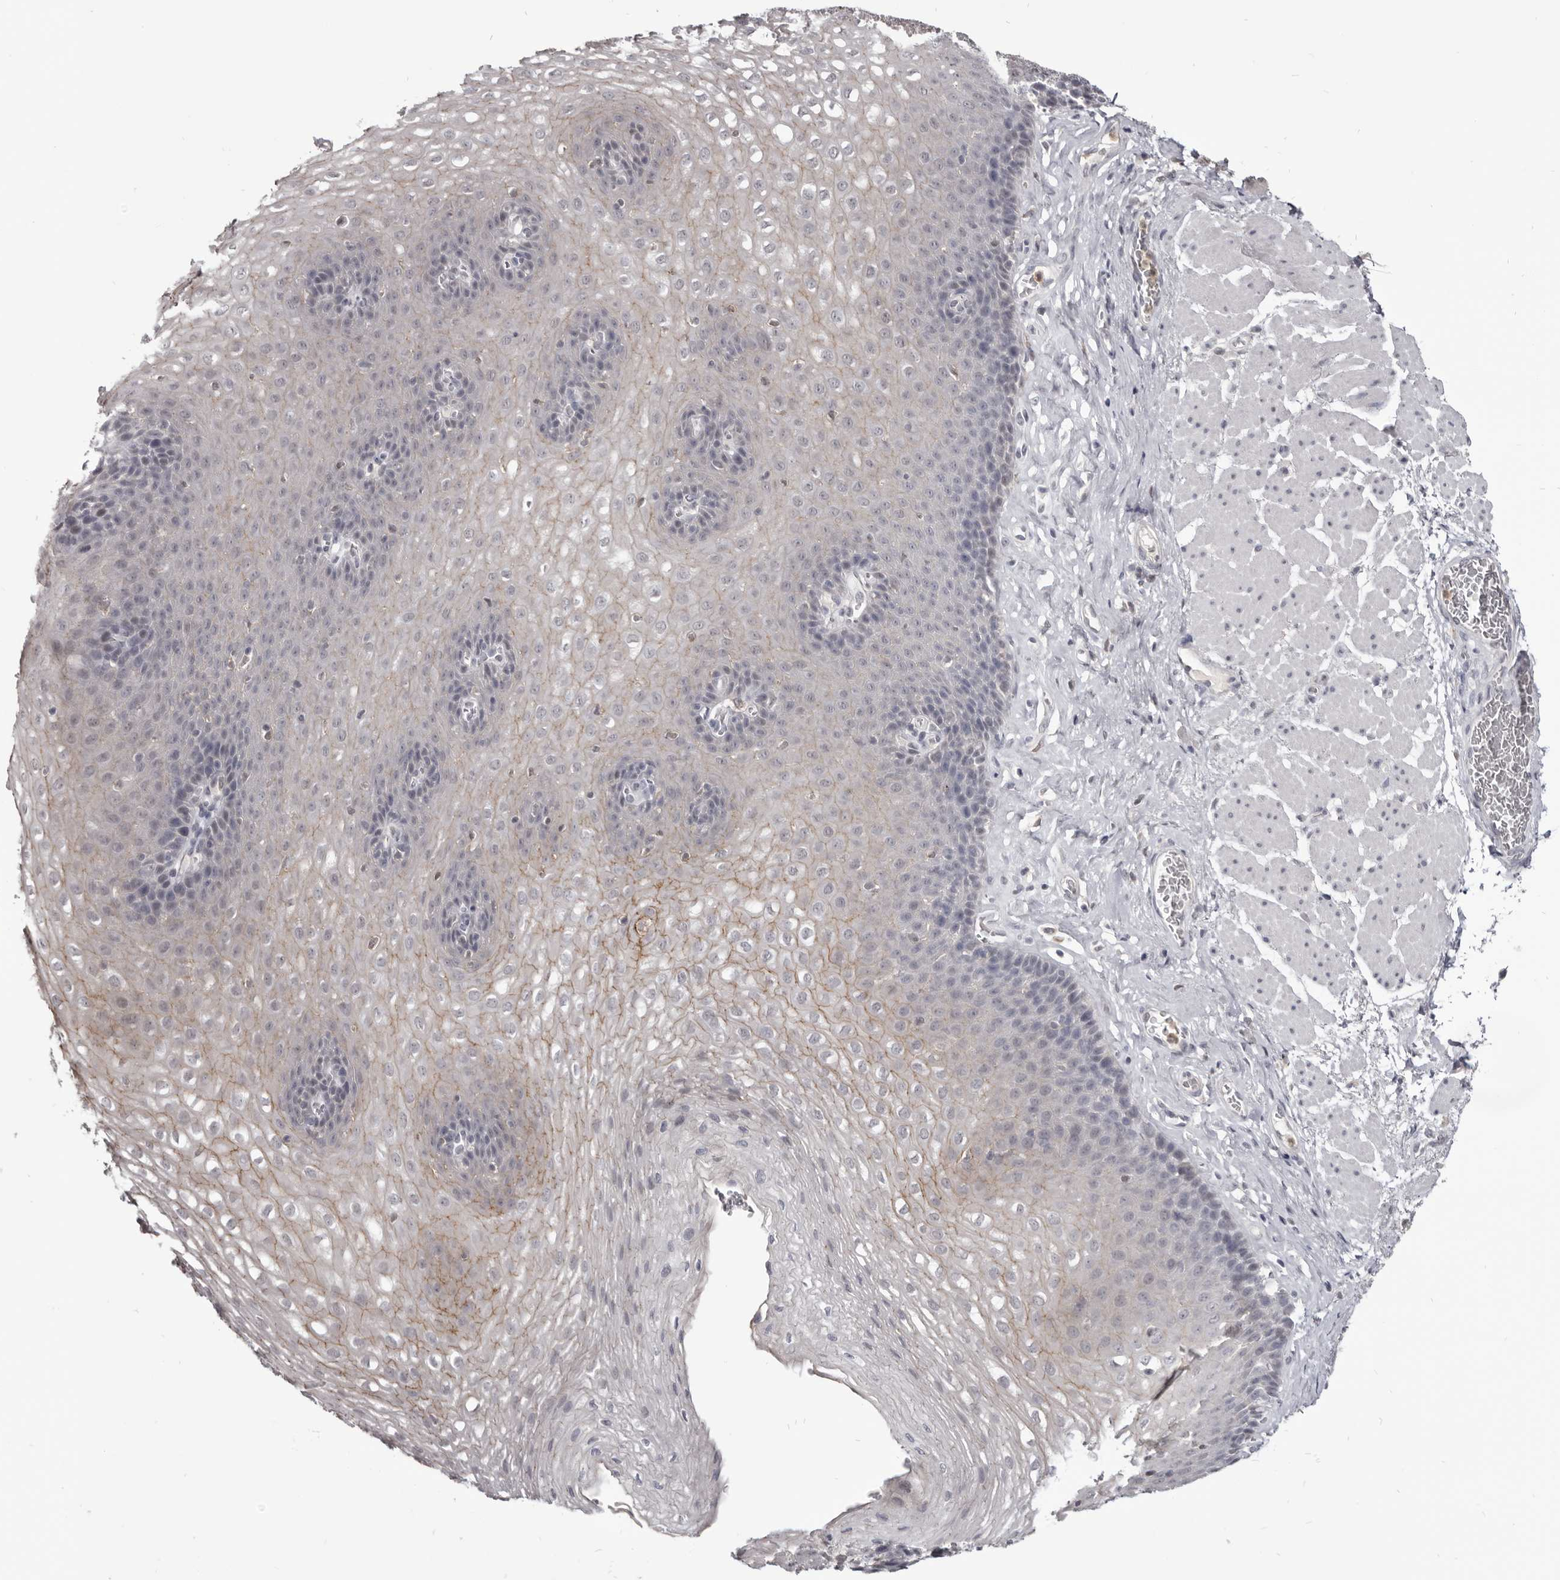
{"staining": {"intensity": "moderate", "quantity": "<25%", "location": "cytoplasmic/membranous,nuclear"}, "tissue": "esophagus", "cell_type": "Squamous epithelial cells", "image_type": "normal", "snomed": [{"axis": "morphology", "description": "Normal tissue, NOS"}, {"axis": "topography", "description": "Esophagus"}], "caption": "Brown immunohistochemical staining in normal human esophagus shows moderate cytoplasmic/membranous,nuclear positivity in about <25% of squamous epithelial cells.", "gene": "CGN", "patient": {"sex": "female", "age": 66}}